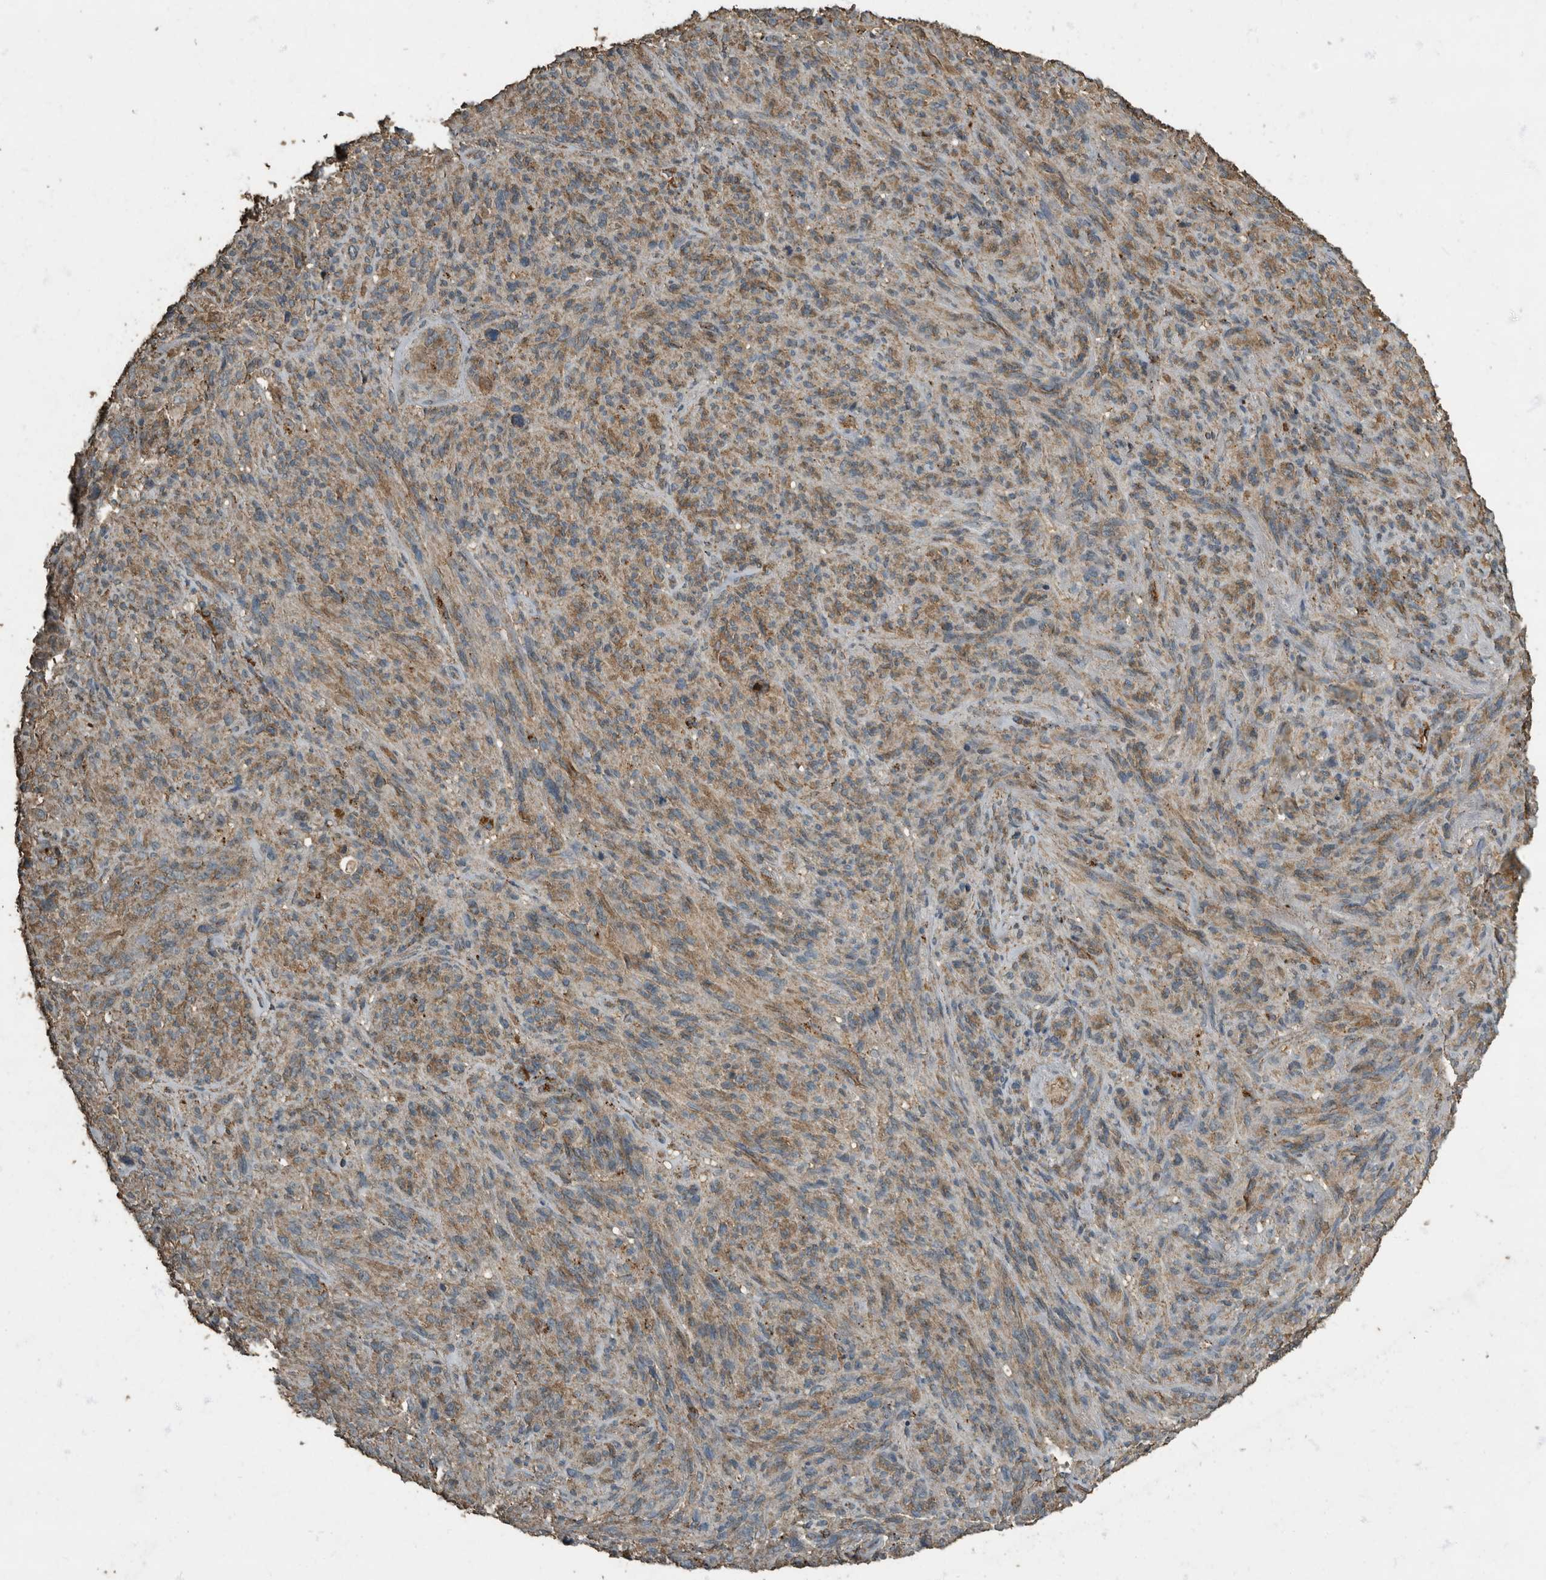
{"staining": {"intensity": "moderate", "quantity": ">75%", "location": "cytoplasmic/membranous"}, "tissue": "melanoma", "cell_type": "Tumor cells", "image_type": "cancer", "snomed": [{"axis": "morphology", "description": "Malignant melanoma, NOS"}, {"axis": "topography", "description": "Skin of head"}], "caption": "Immunohistochemical staining of melanoma displays medium levels of moderate cytoplasmic/membranous protein expression in approximately >75% of tumor cells.", "gene": "IL15RA", "patient": {"sex": "male", "age": 96}}